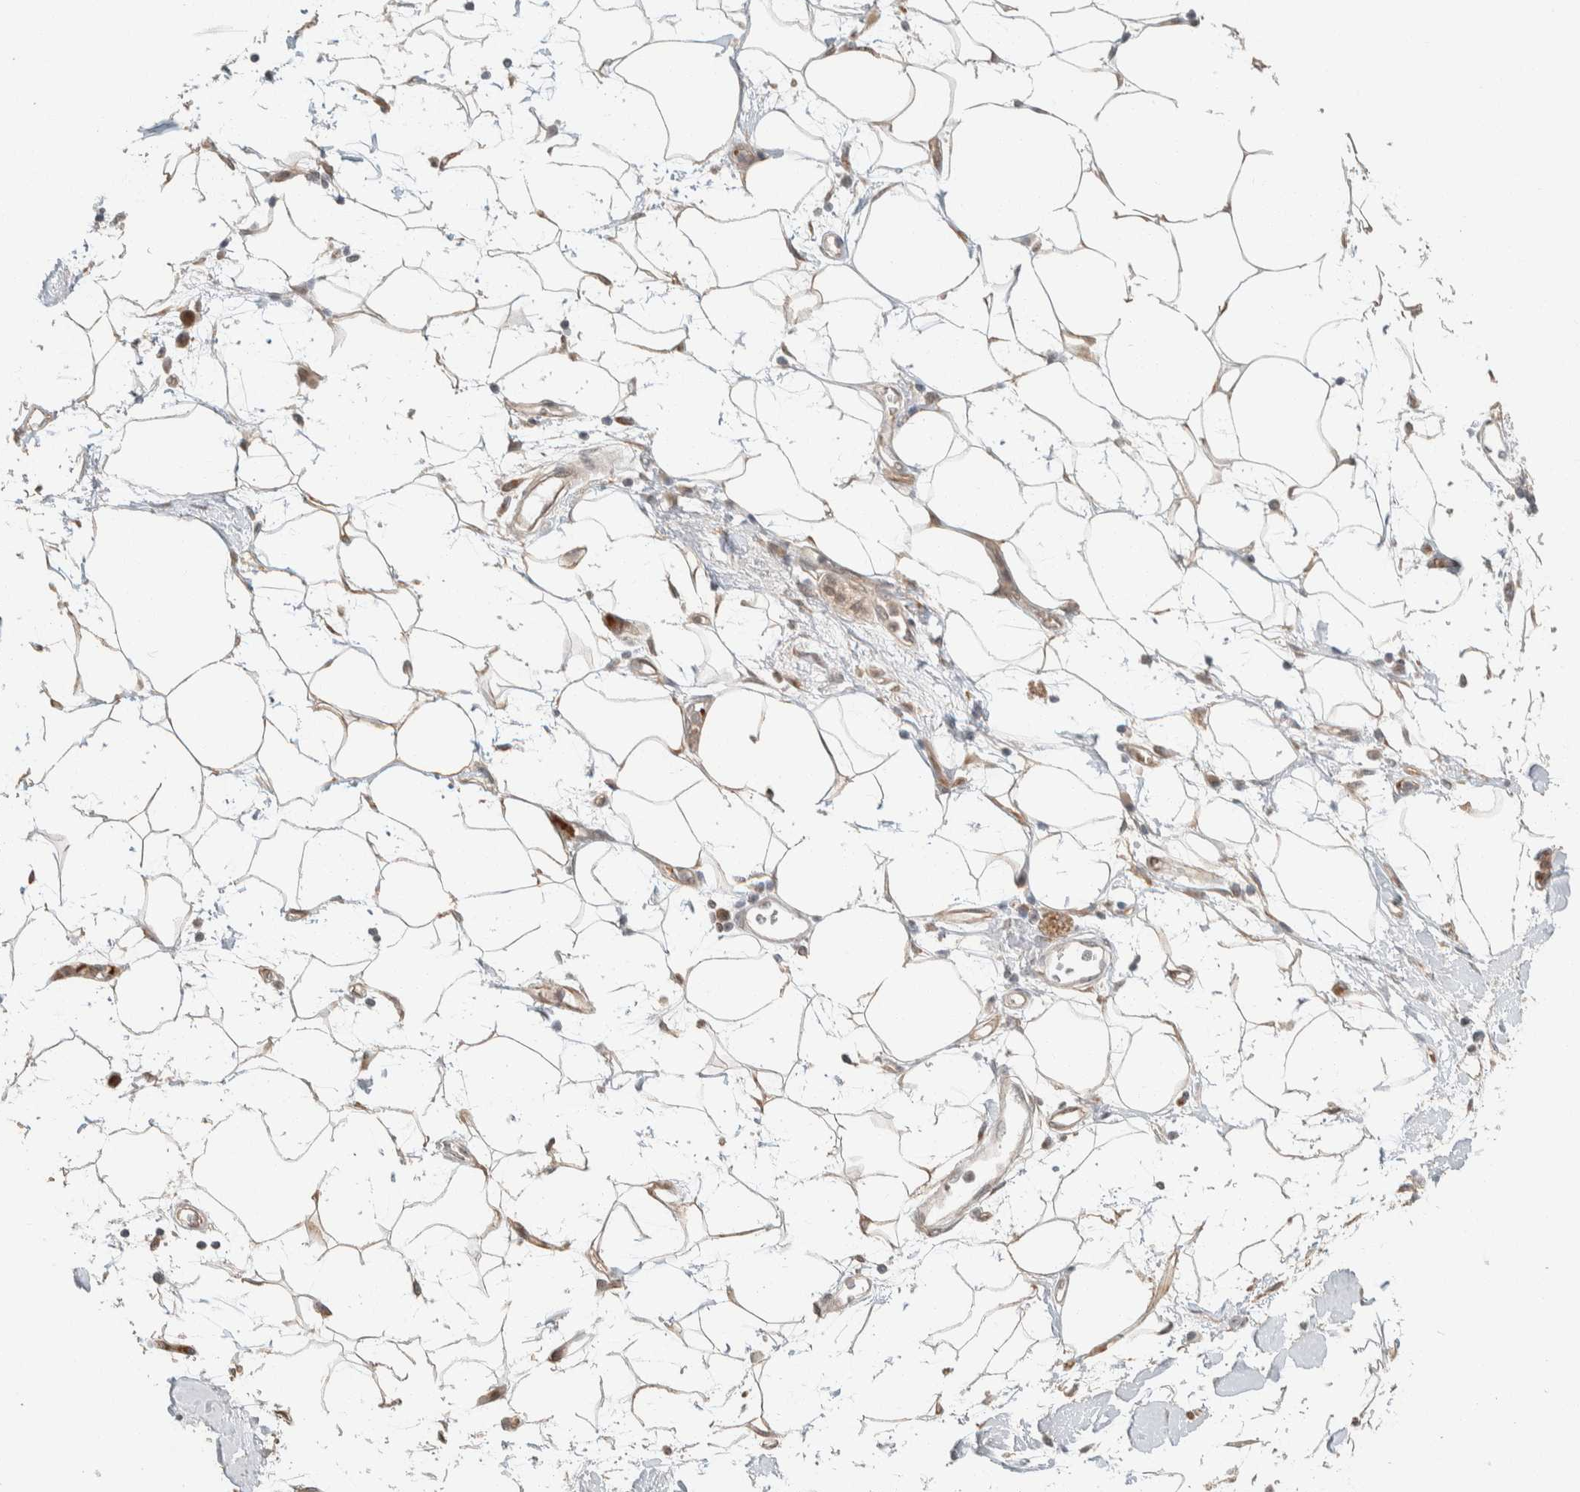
{"staining": {"intensity": "moderate", "quantity": ">75%", "location": "cytoplasmic/membranous"}, "tissue": "adipose tissue", "cell_type": "Adipocytes", "image_type": "normal", "snomed": [{"axis": "morphology", "description": "Normal tissue, NOS"}, {"axis": "morphology", "description": "Adenocarcinoma, NOS"}, {"axis": "topography", "description": "Duodenum"}, {"axis": "topography", "description": "Peripheral nerve tissue"}], "caption": "IHC staining of normal adipose tissue, which demonstrates medium levels of moderate cytoplasmic/membranous positivity in approximately >75% of adipocytes indicating moderate cytoplasmic/membranous protein staining. The staining was performed using DAB (brown) for protein detection and nuclei were counterstained in hematoxylin (blue).", "gene": "ZBTB2", "patient": {"sex": "female", "age": 60}}